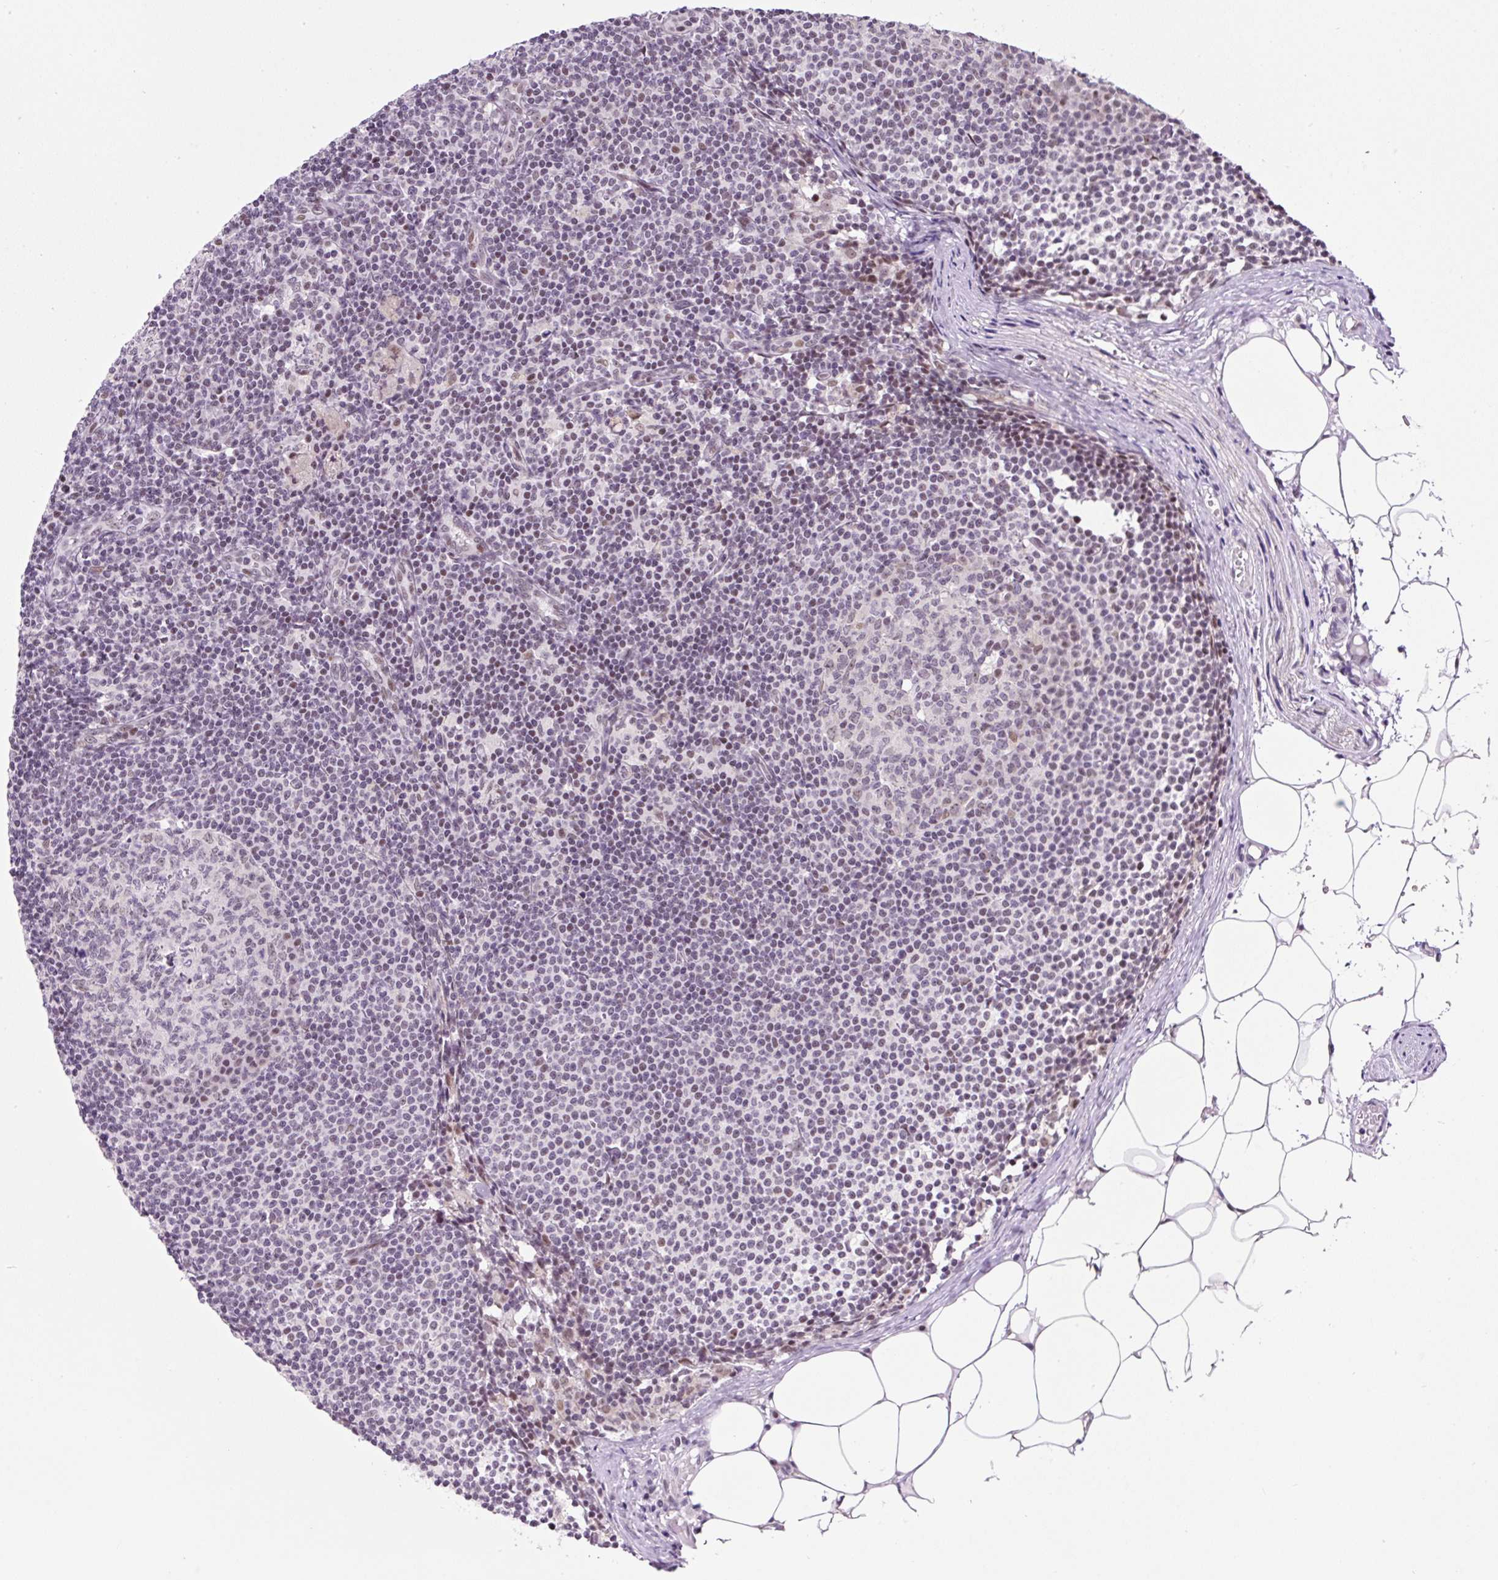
{"staining": {"intensity": "weak", "quantity": "25%-75%", "location": "nuclear"}, "tissue": "lymph node", "cell_type": "Germinal center cells", "image_type": "normal", "snomed": [{"axis": "morphology", "description": "Normal tissue, NOS"}, {"axis": "topography", "description": "Lymph node"}], "caption": "About 25%-75% of germinal center cells in unremarkable human lymph node reveal weak nuclear protein staining as visualized by brown immunohistochemical staining.", "gene": "TAF1A", "patient": {"sex": "male", "age": 49}}